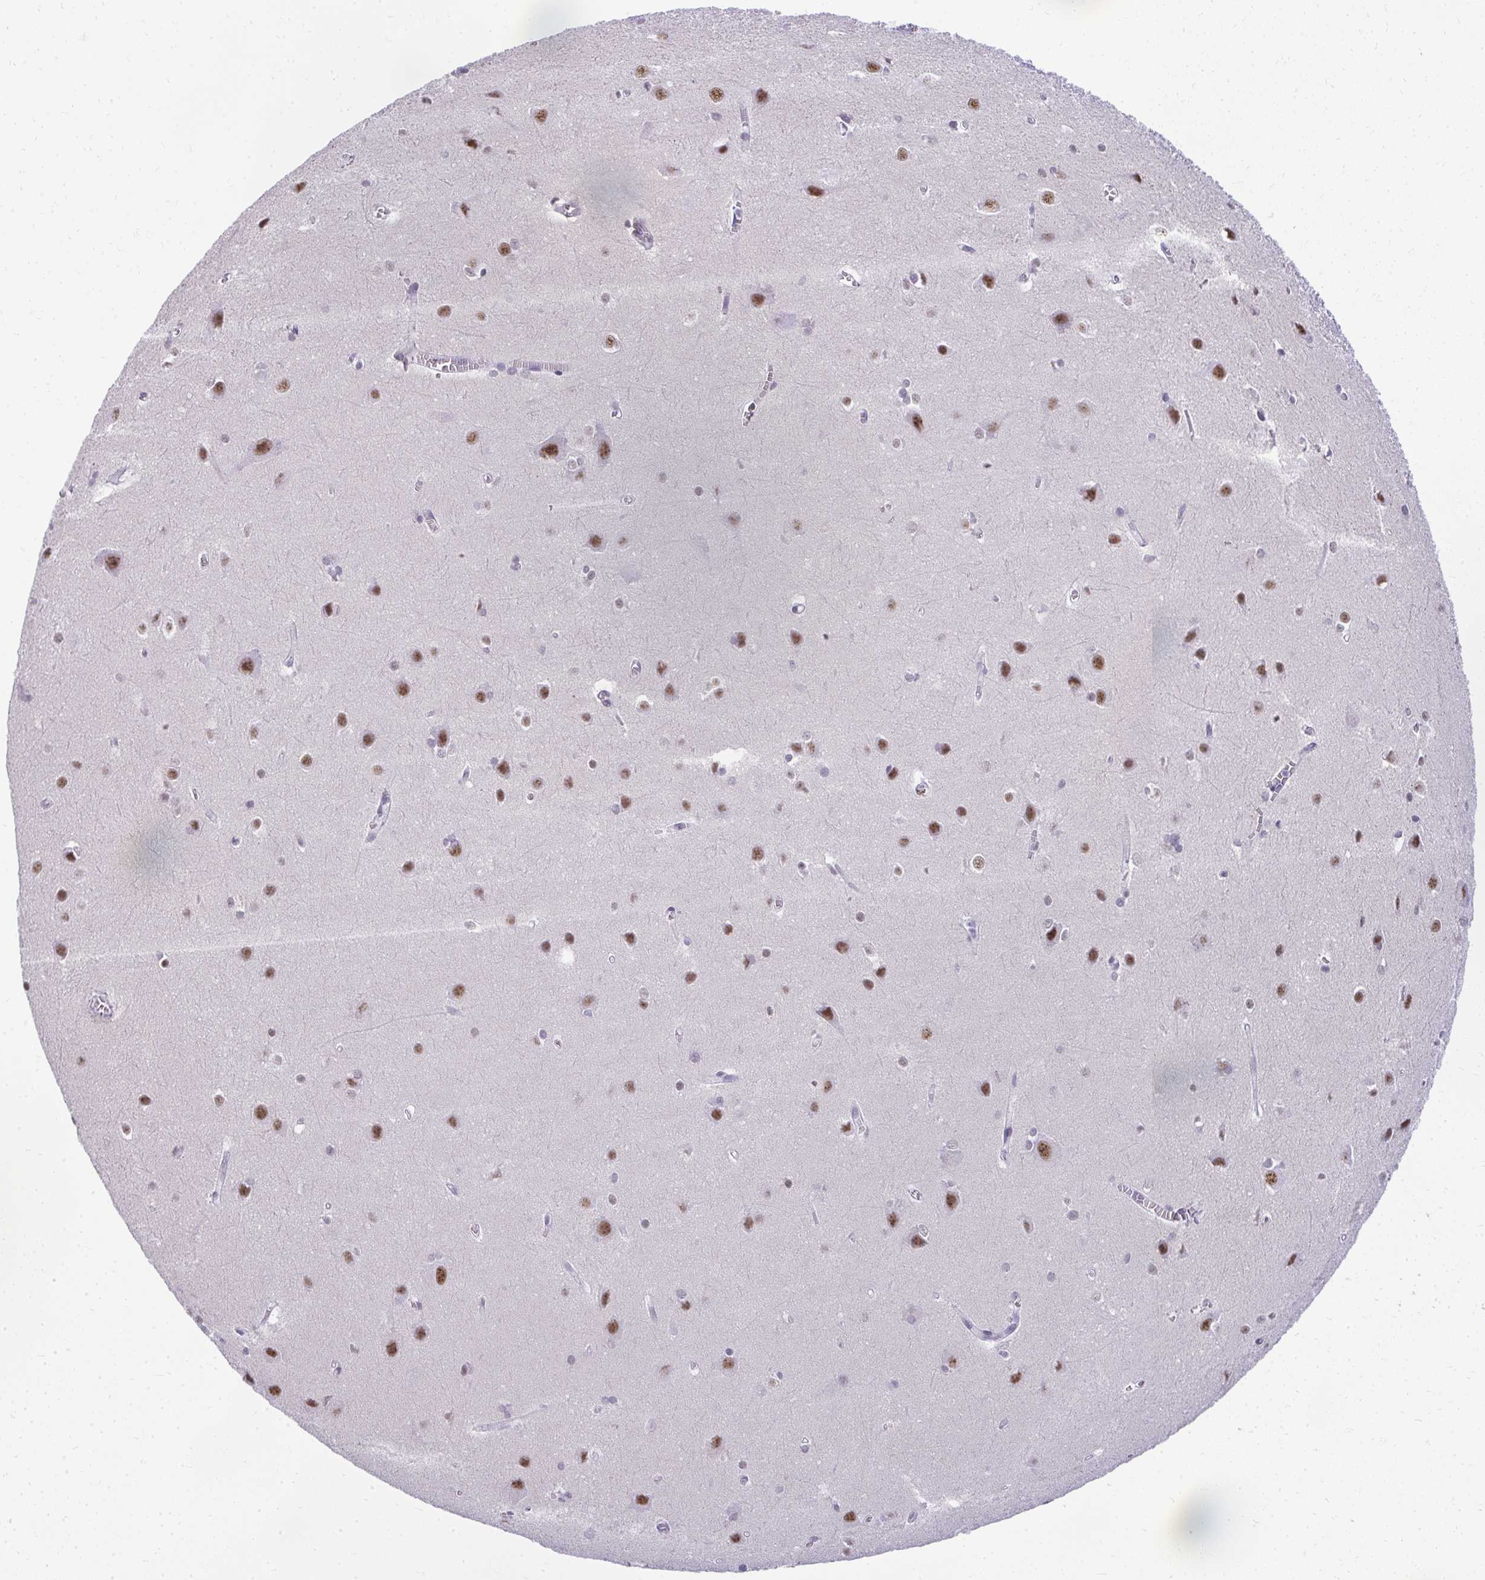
{"staining": {"intensity": "negative", "quantity": "none", "location": "none"}, "tissue": "cerebral cortex", "cell_type": "Endothelial cells", "image_type": "normal", "snomed": [{"axis": "morphology", "description": "Normal tissue, NOS"}, {"axis": "topography", "description": "Cerebral cortex"}], "caption": "The image demonstrates no staining of endothelial cells in benign cerebral cortex.", "gene": "PLA2G1B", "patient": {"sex": "male", "age": 37}}